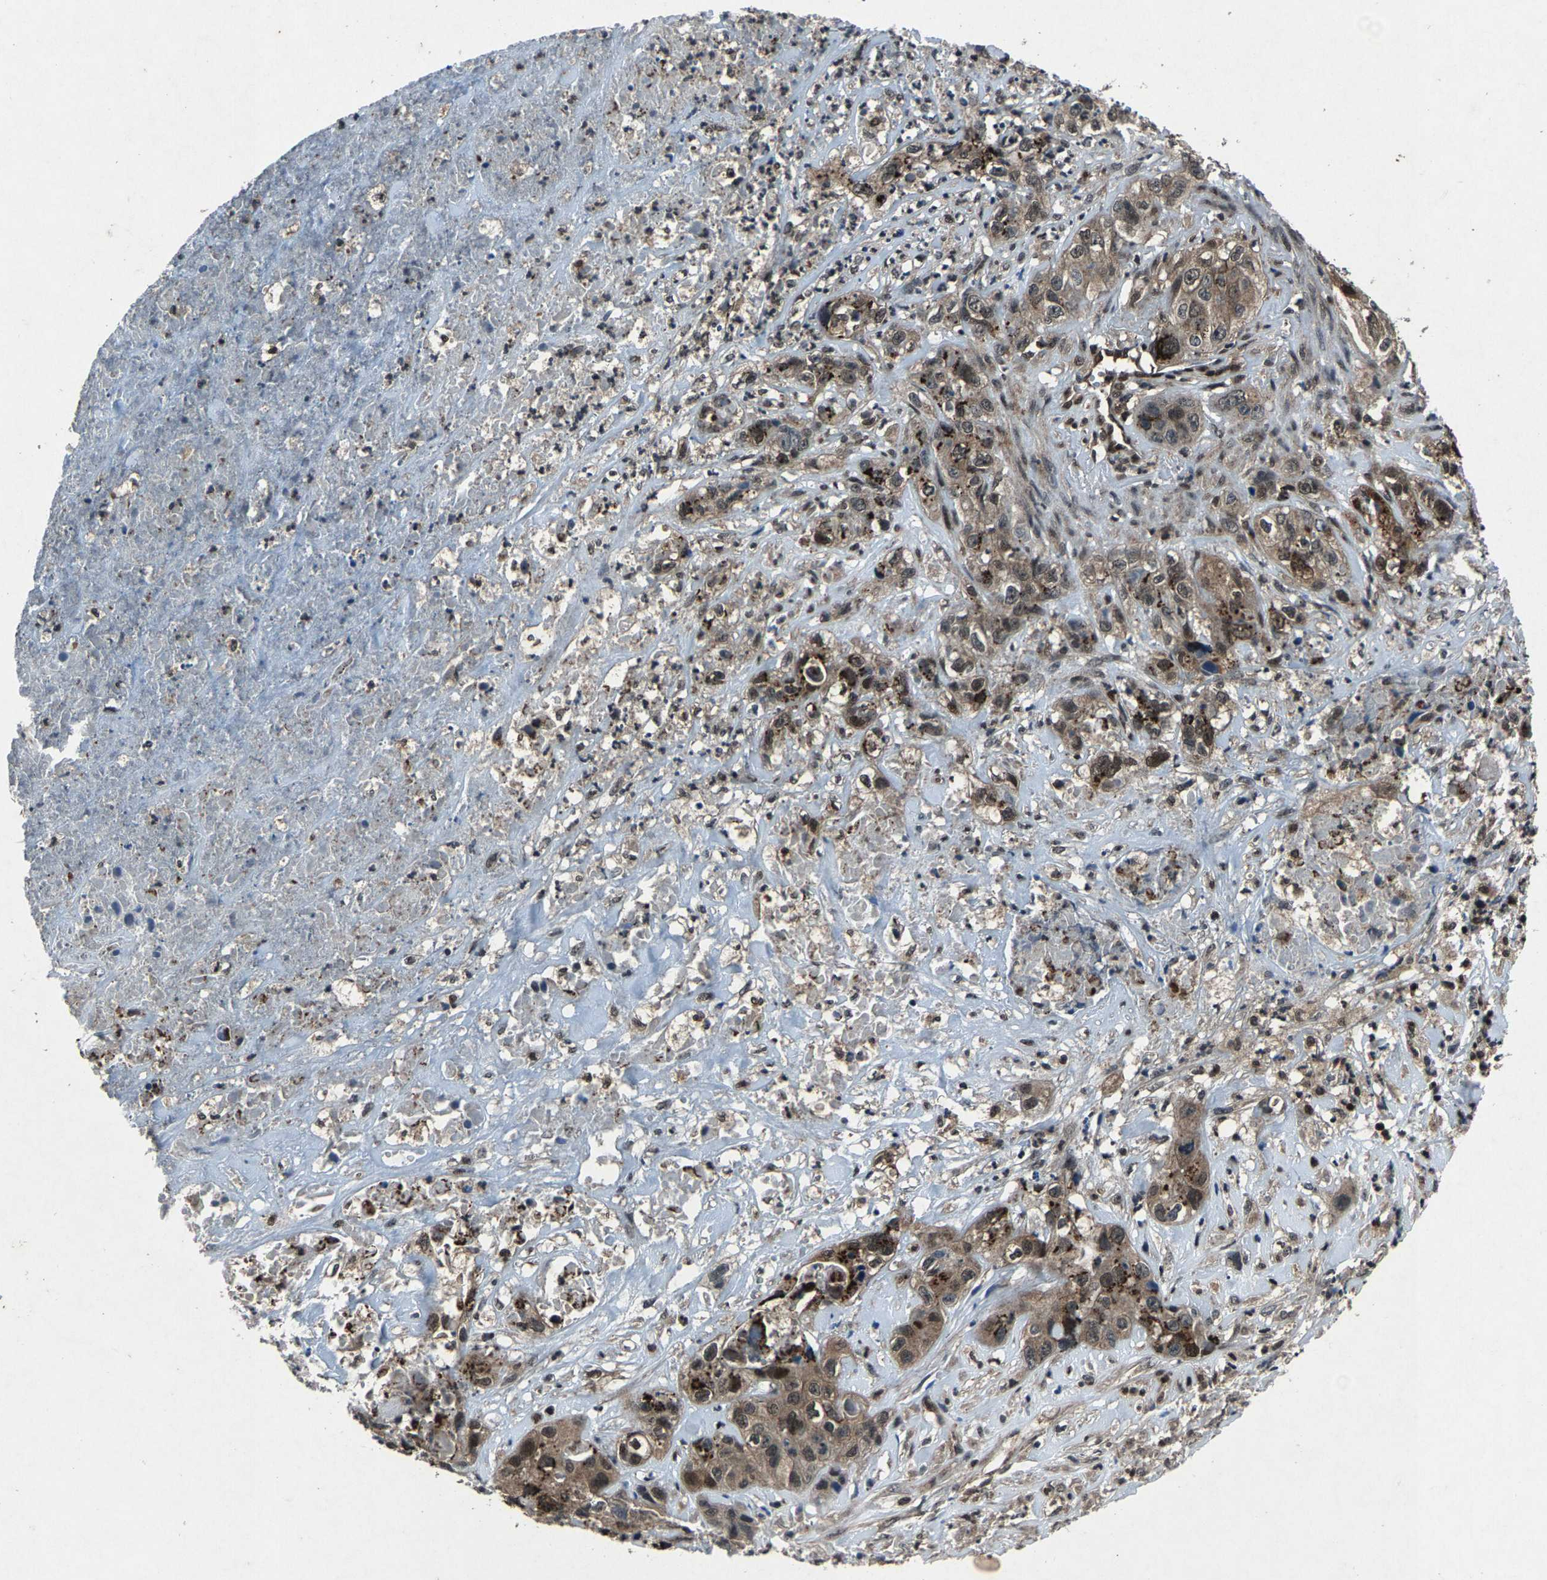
{"staining": {"intensity": "strong", "quantity": ">75%", "location": "cytoplasmic/membranous"}, "tissue": "liver cancer", "cell_type": "Tumor cells", "image_type": "cancer", "snomed": [{"axis": "morphology", "description": "Cholangiocarcinoma"}, {"axis": "topography", "description": "Liver"}], "caption": "This image reveals IHC staining of human cholangiocarcinoma (liver), with high strong cytoplasmic/membranous expression in approximately >75% of tumor cells.", "gene": "ATXN3", "patient": {"sex": "female", "age": 61}}